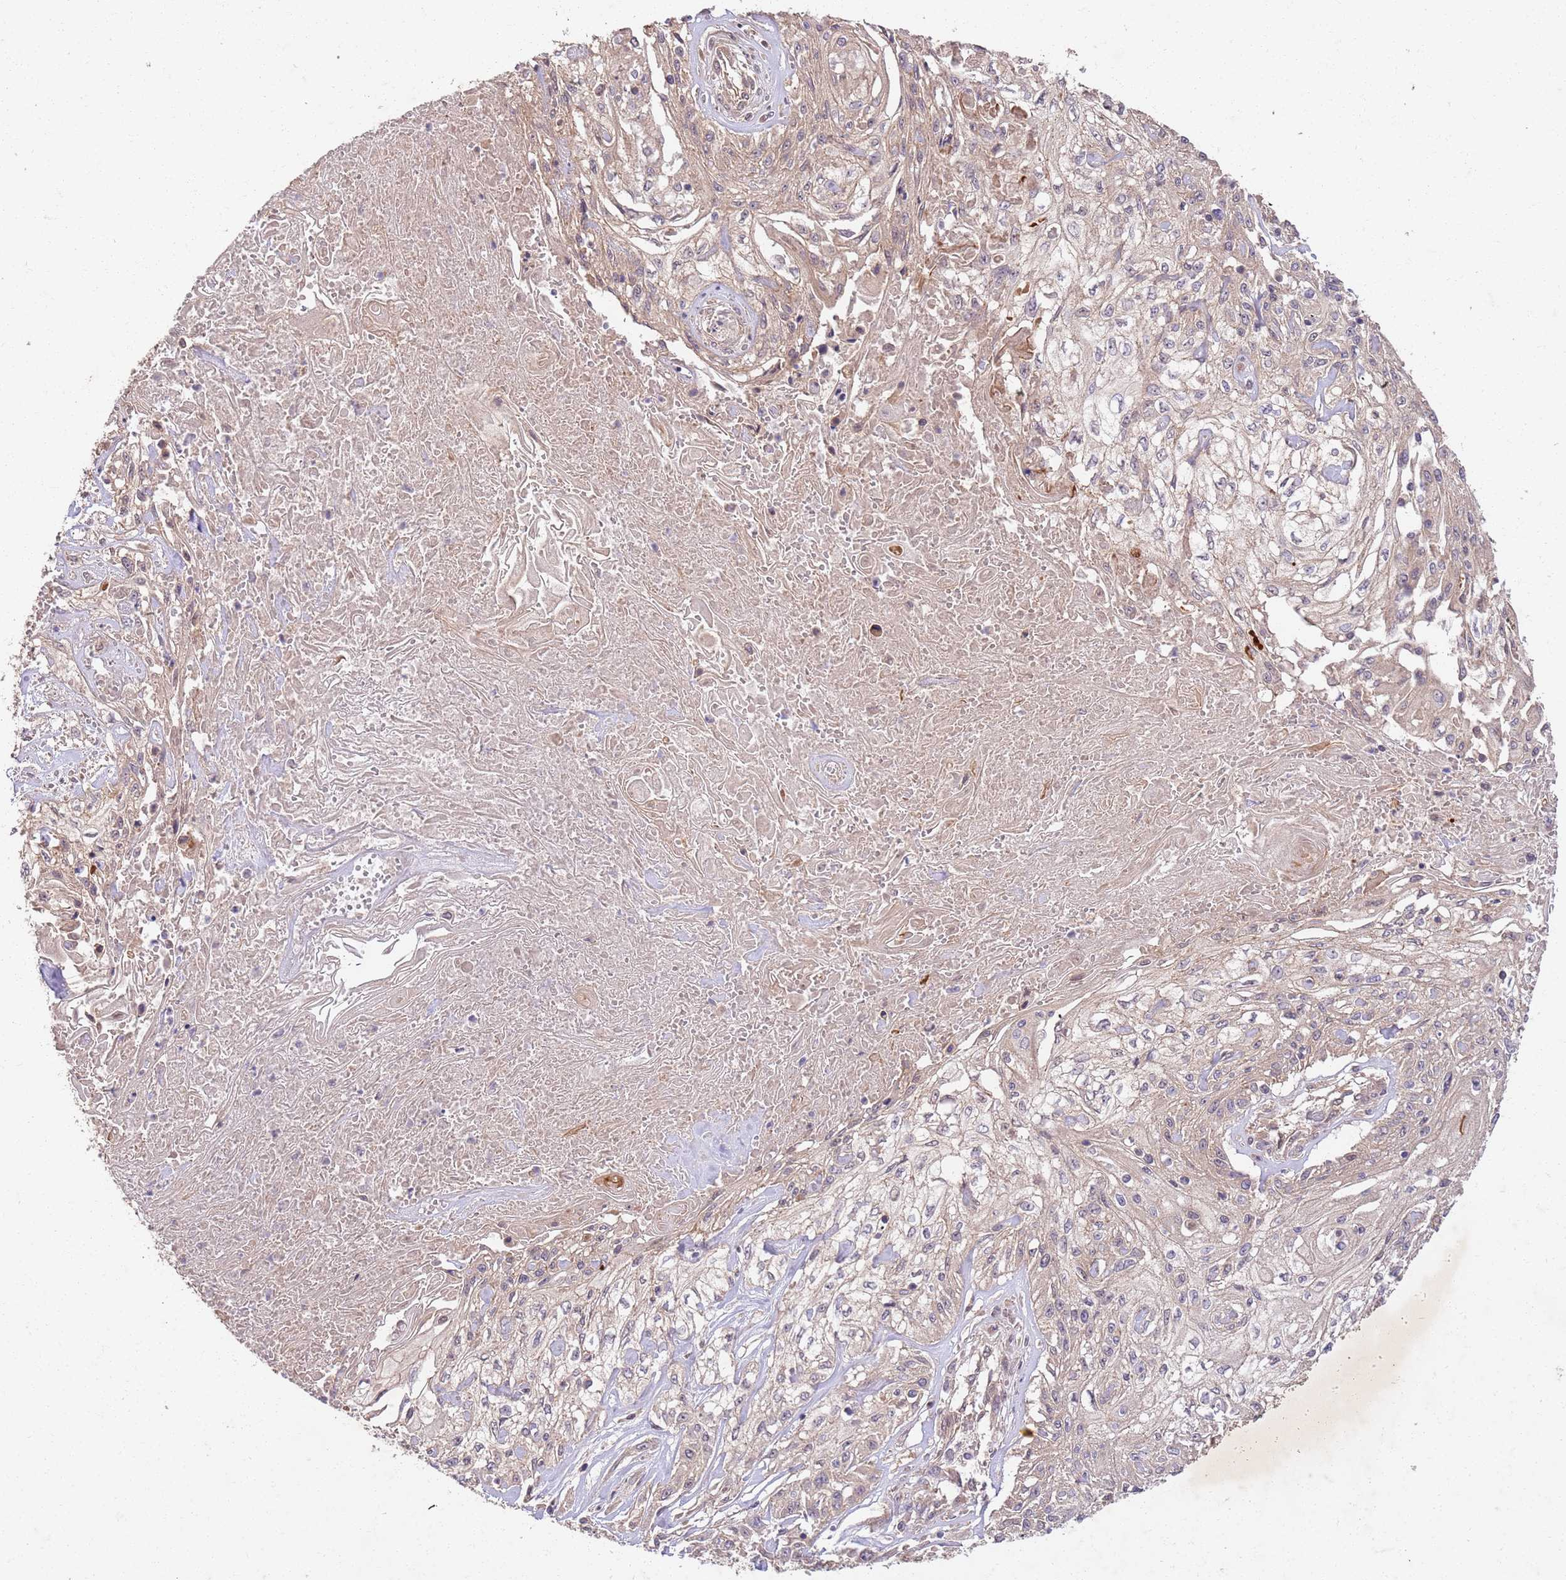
{"staining": {"intensity": "weak", "quantity": "<25%", "location": "cytoplasmic/membranous"}, "tissue": "skin cancer", "cell_type": "Tumor cells", "image_type": "cancer", "snomed": [{"axis": "morphology", "description": "Squamous cell carcinoma, NOS"}, {"axis": "morphology", "description": "Squamous cell carcinoma, metastatic, NOS"}, {"axis": "topography", "description": "Skin"}, {"axis": "topography", "description": "Lymph node"}], "caption": "The immunohistochemistry (IHC) histopathology image has no significant positivity in tumor cells of skin cancer (squamous cell carcinoma) tissue.", "gene": "UBE3A", "patient": {"sex": "male", "age": 75}}